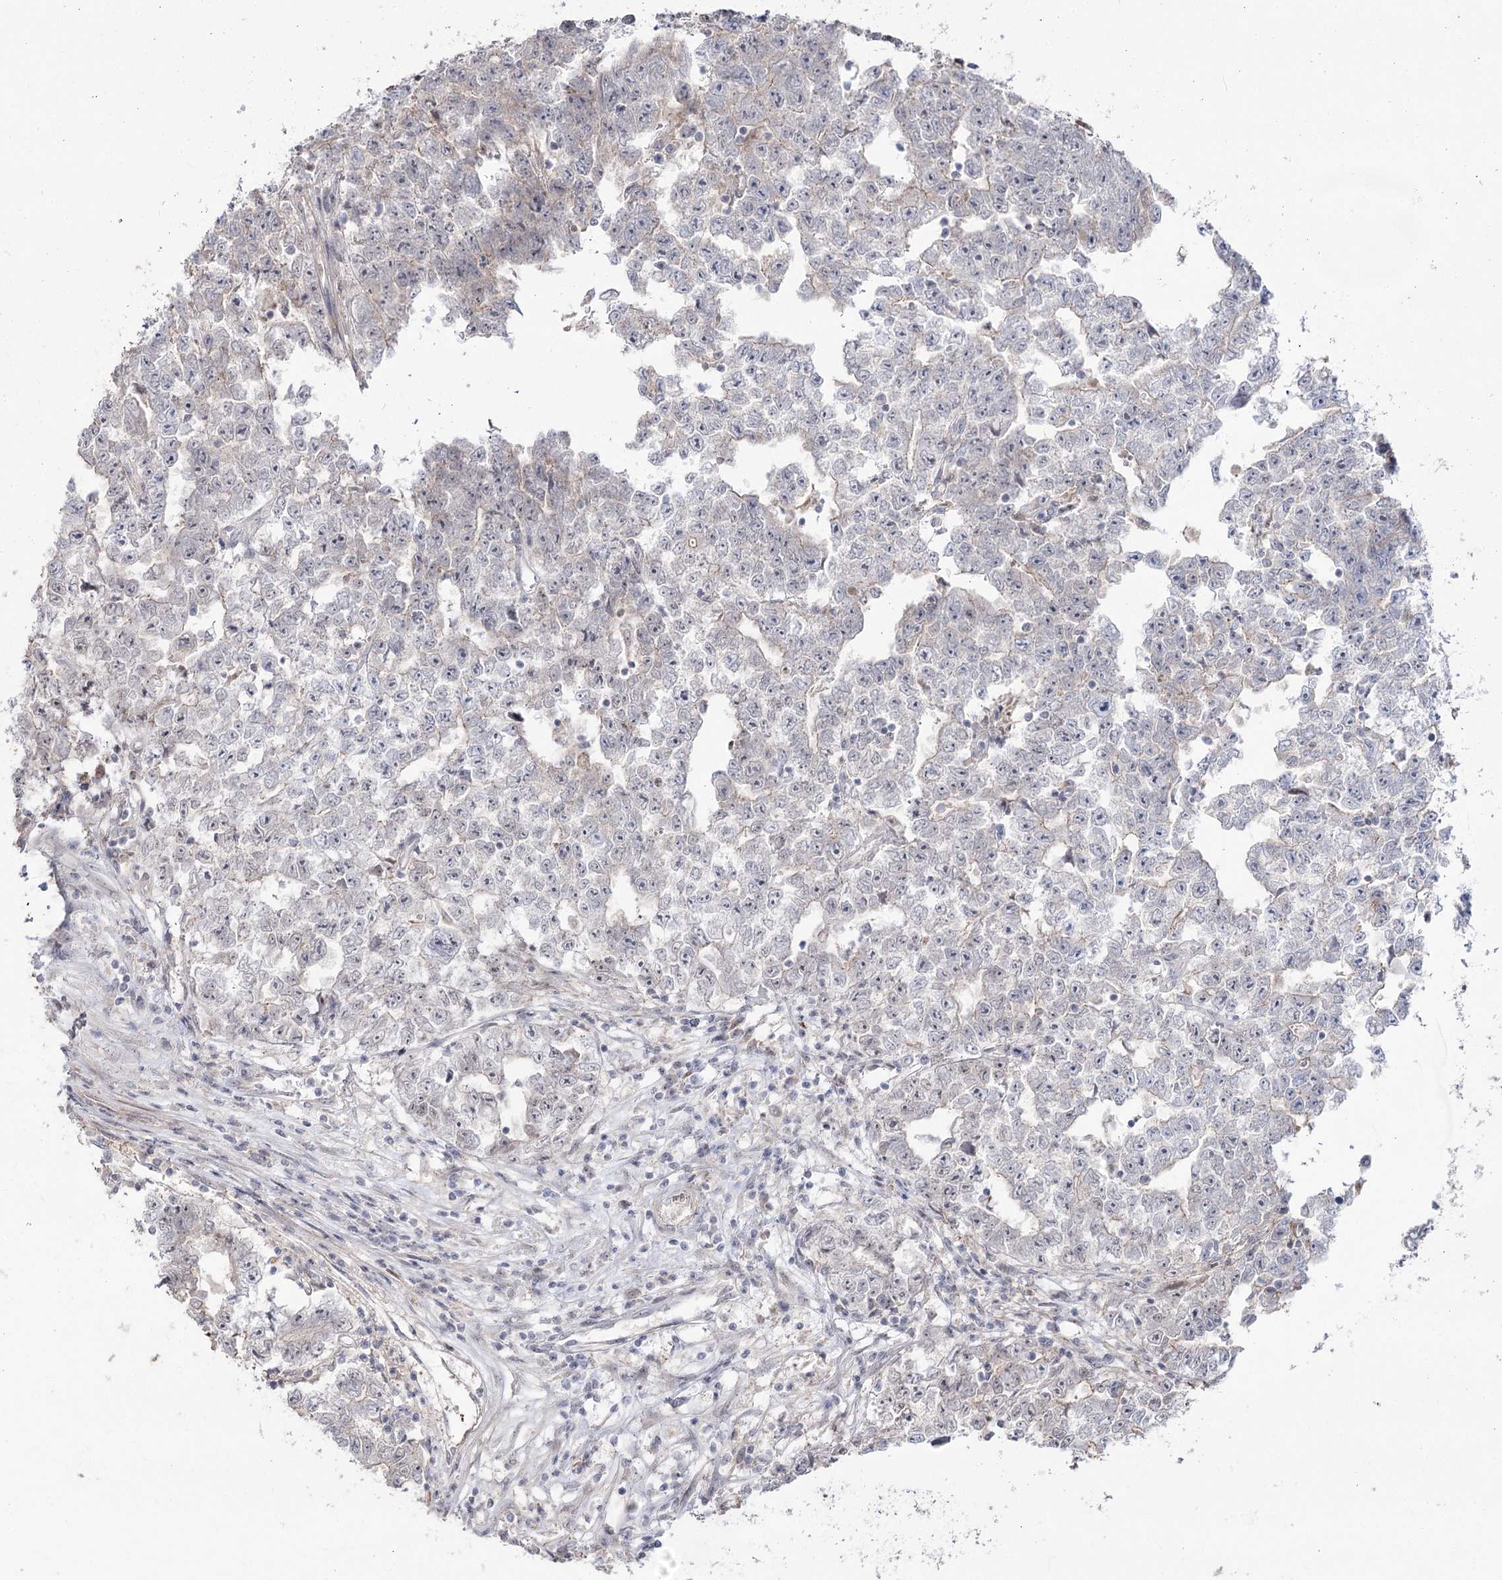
{"staining": {"intensity": "negative", "quantity": "none", "location": "none"}, "tissue": "testis cancer", "cell_type": "Tumor cells", "image_type": "cancer", "snomed": [{"axis": "morphology", "description": "Carcinoma, Embryonal, NOS"}, {"axis": "topography", "description": "Testis"}], "caption": "IHC of testis cancer (embryonal carcinoma) demonstrates no expression in tumor cells.", "gene": "ZSCAN23", "patient": {"sex": "male", "age": 25}}